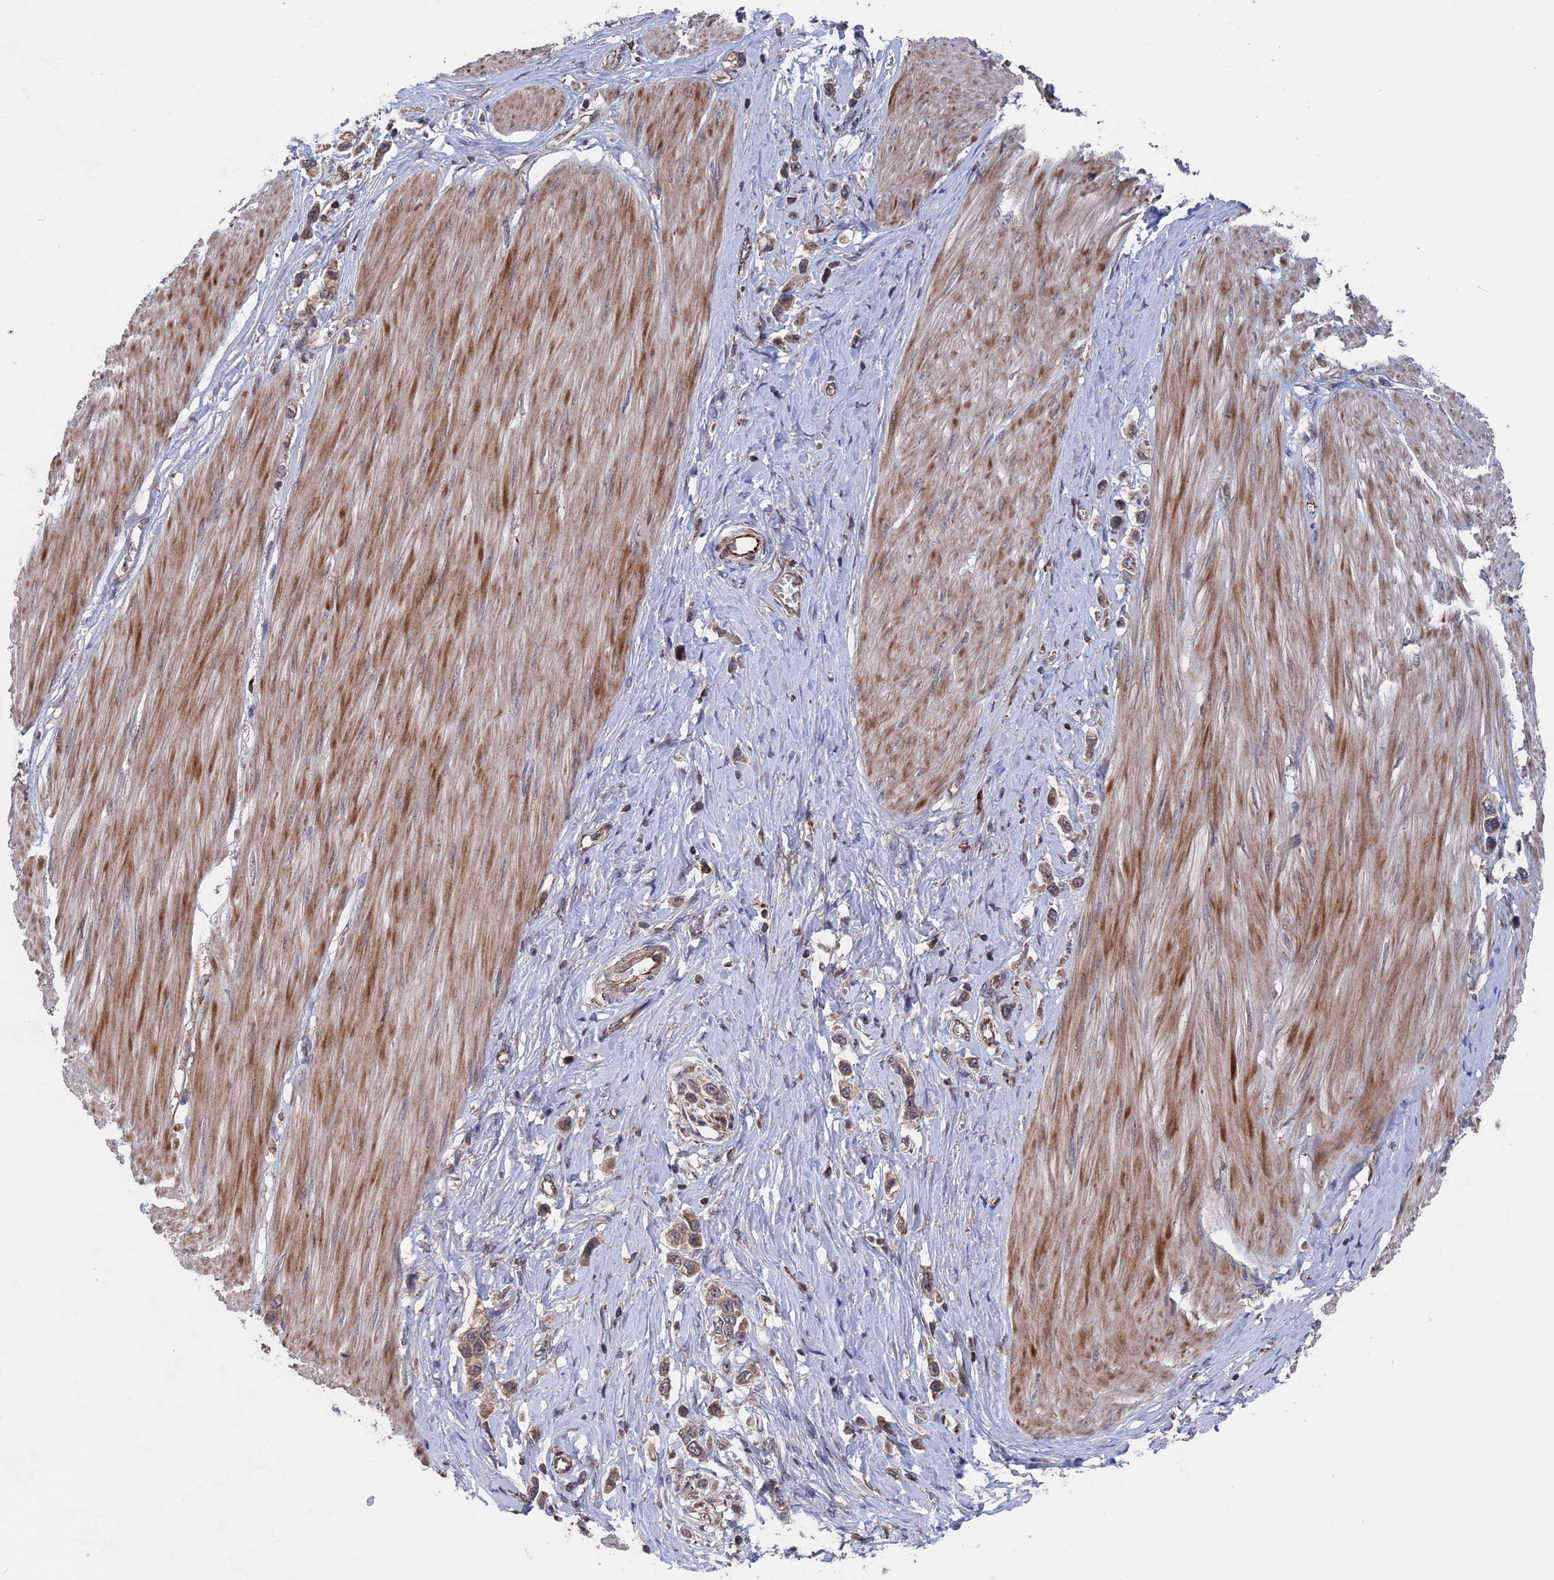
{"staining": {"intensity": "moderate", "quantity": ">75%", "location": "cytoplasmic/membranous"}, "tissue": "stomach cancer", "cell_type": "Tumor cells", "image_type": "cancer", "snomed": [{"axis": "morphology", "description": "Adenocarcinoma, NOS"}, {"axis": "topography", "description": "Stomach"}], "caption": "Protein expression analysis of human stomach cancer reveals moderate cytoplasmic/membranous staining in approximately >75% of tumor cells. Ihc stains the protein of interest in brown and the nuclei are stained blue.", "gene": "PLA2G15", "patient": {"sex": "female", "age": 65}}